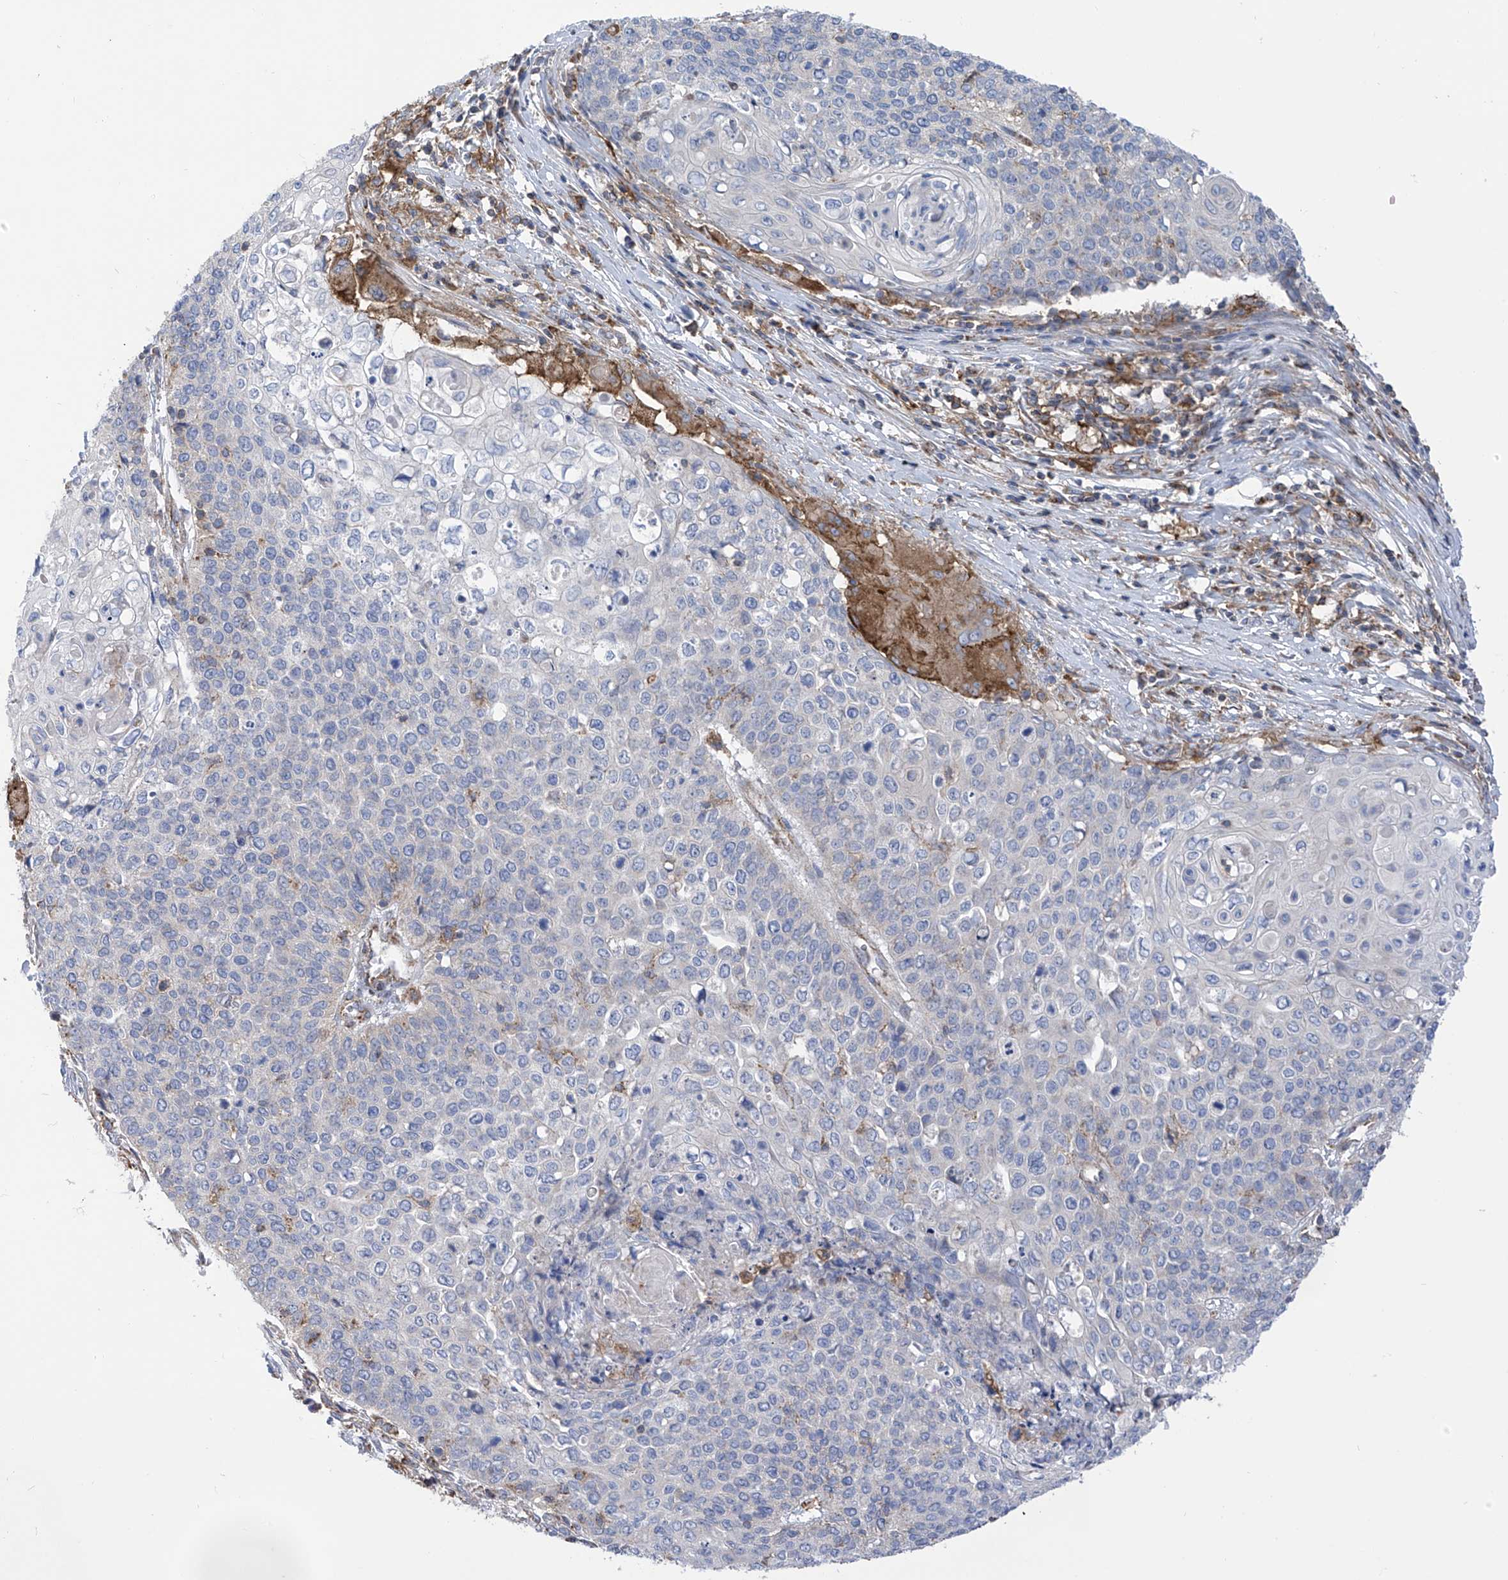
{"staining": {"intensity": "negative", "quantity": "none", "location": "none"}, "tissue": "cervical cancer", "cell_type": "Tumor cells", "image_type": "cancer", "snomed": [{"axis": "morphology", "description": "Squamous cell carcinoma, NOS"}, {"axis": "topography", "description": "Cervix"}], "caption": "The photomicrograph reveals no staining of tumor cells in cervical squamous cell carcinoma.", "gene": "P2RX7", "patient": {"sex": "female", "age": 39}}